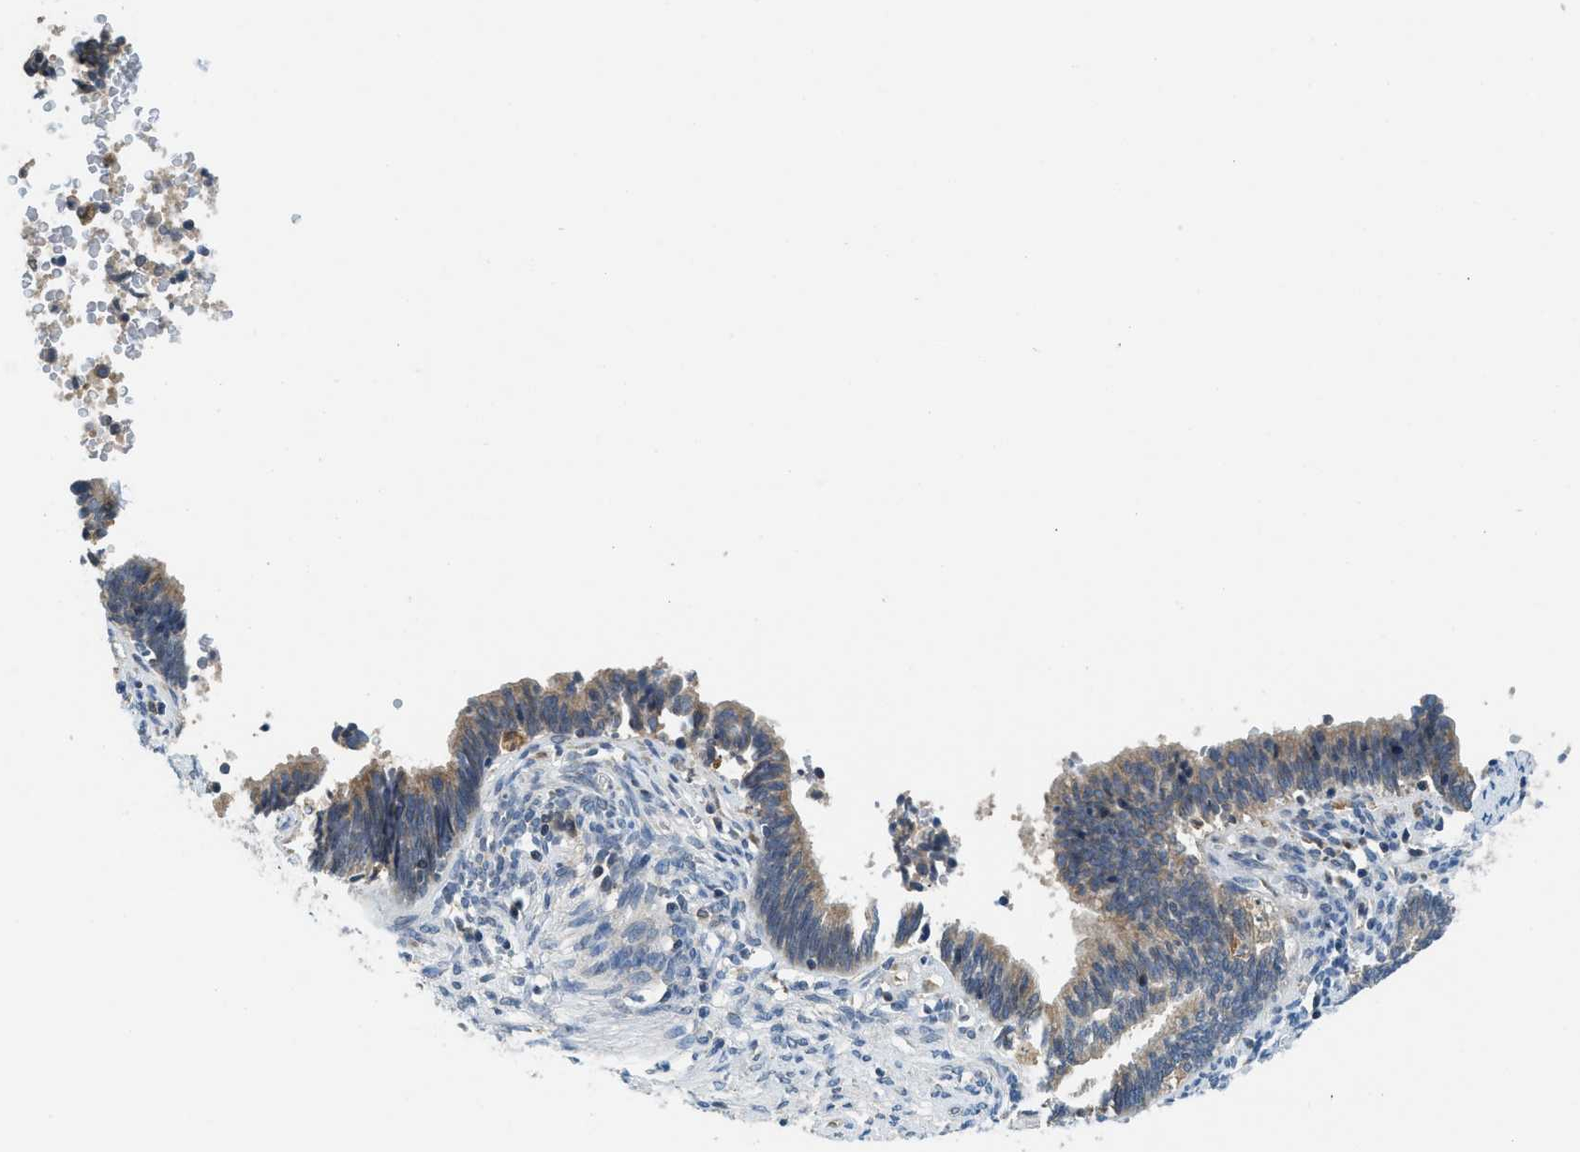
{"staining": {"intensity": "weak", "quantity": ">75%", "location": "cytoplasmic/membranous"}, "tissue": "cervical cancer", "cell_type": "Tumor cells", "image_type": "cancer", "snomed": [{"axis": "morphology", "description": "Adenocarcinoma, NOS"}, {"axis": "topography", "description": "Cervix"}], "caption": "The photomicrograph exhibits staining of cervical cancer, revealing weak cytoplasmic/membranous protein positivity (brown color) within tumor cells.", "gene": "BCAP31", "patient": {"sex": "female", "age": 44}}